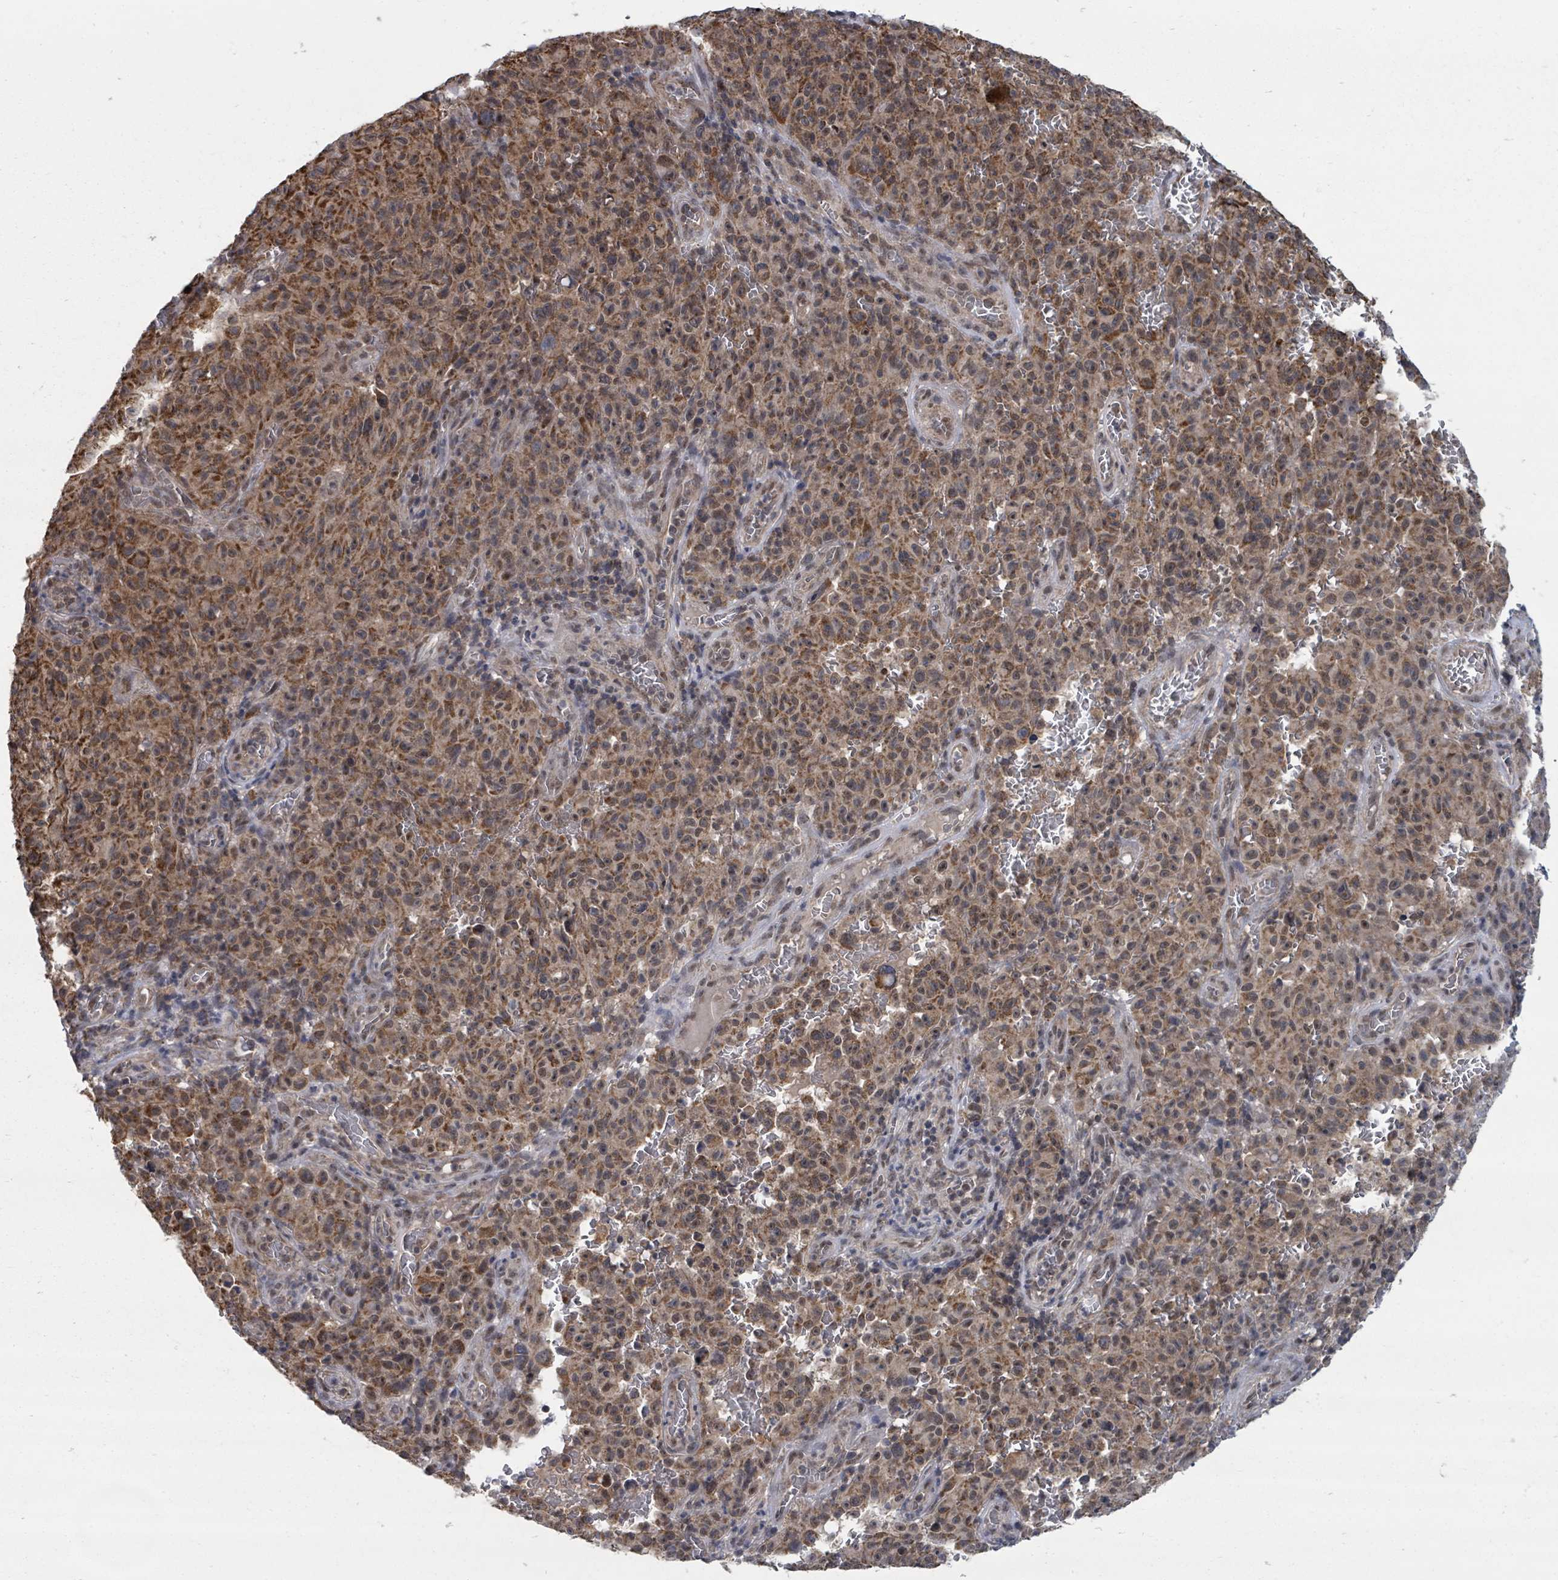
{"staining": {"intensity": "moderate", "quantity": ">75%", "location": "cytoplasmic/membranous,nuclear"}, "tissue": "melanoma", "cell_type": "Tumor cells", "image_type": "cancer", "snomed": [{"axis": "morphology", "description": "Malignant melanoma, NOS"}, {"axis": "topography", "description": "Skin"}], "caption": "High-magnification brightfield microscopy of malignant melanoma stained with DAB (brown) and counterstained with hematoxylin (blue). tumor cells exhibit moderate cytoplasmic/membranous and nuclear expression is appreciated in approximately>75% of cells.", "gene": "MAGOHB", "patient": {"sex": "female", "age": 82}}